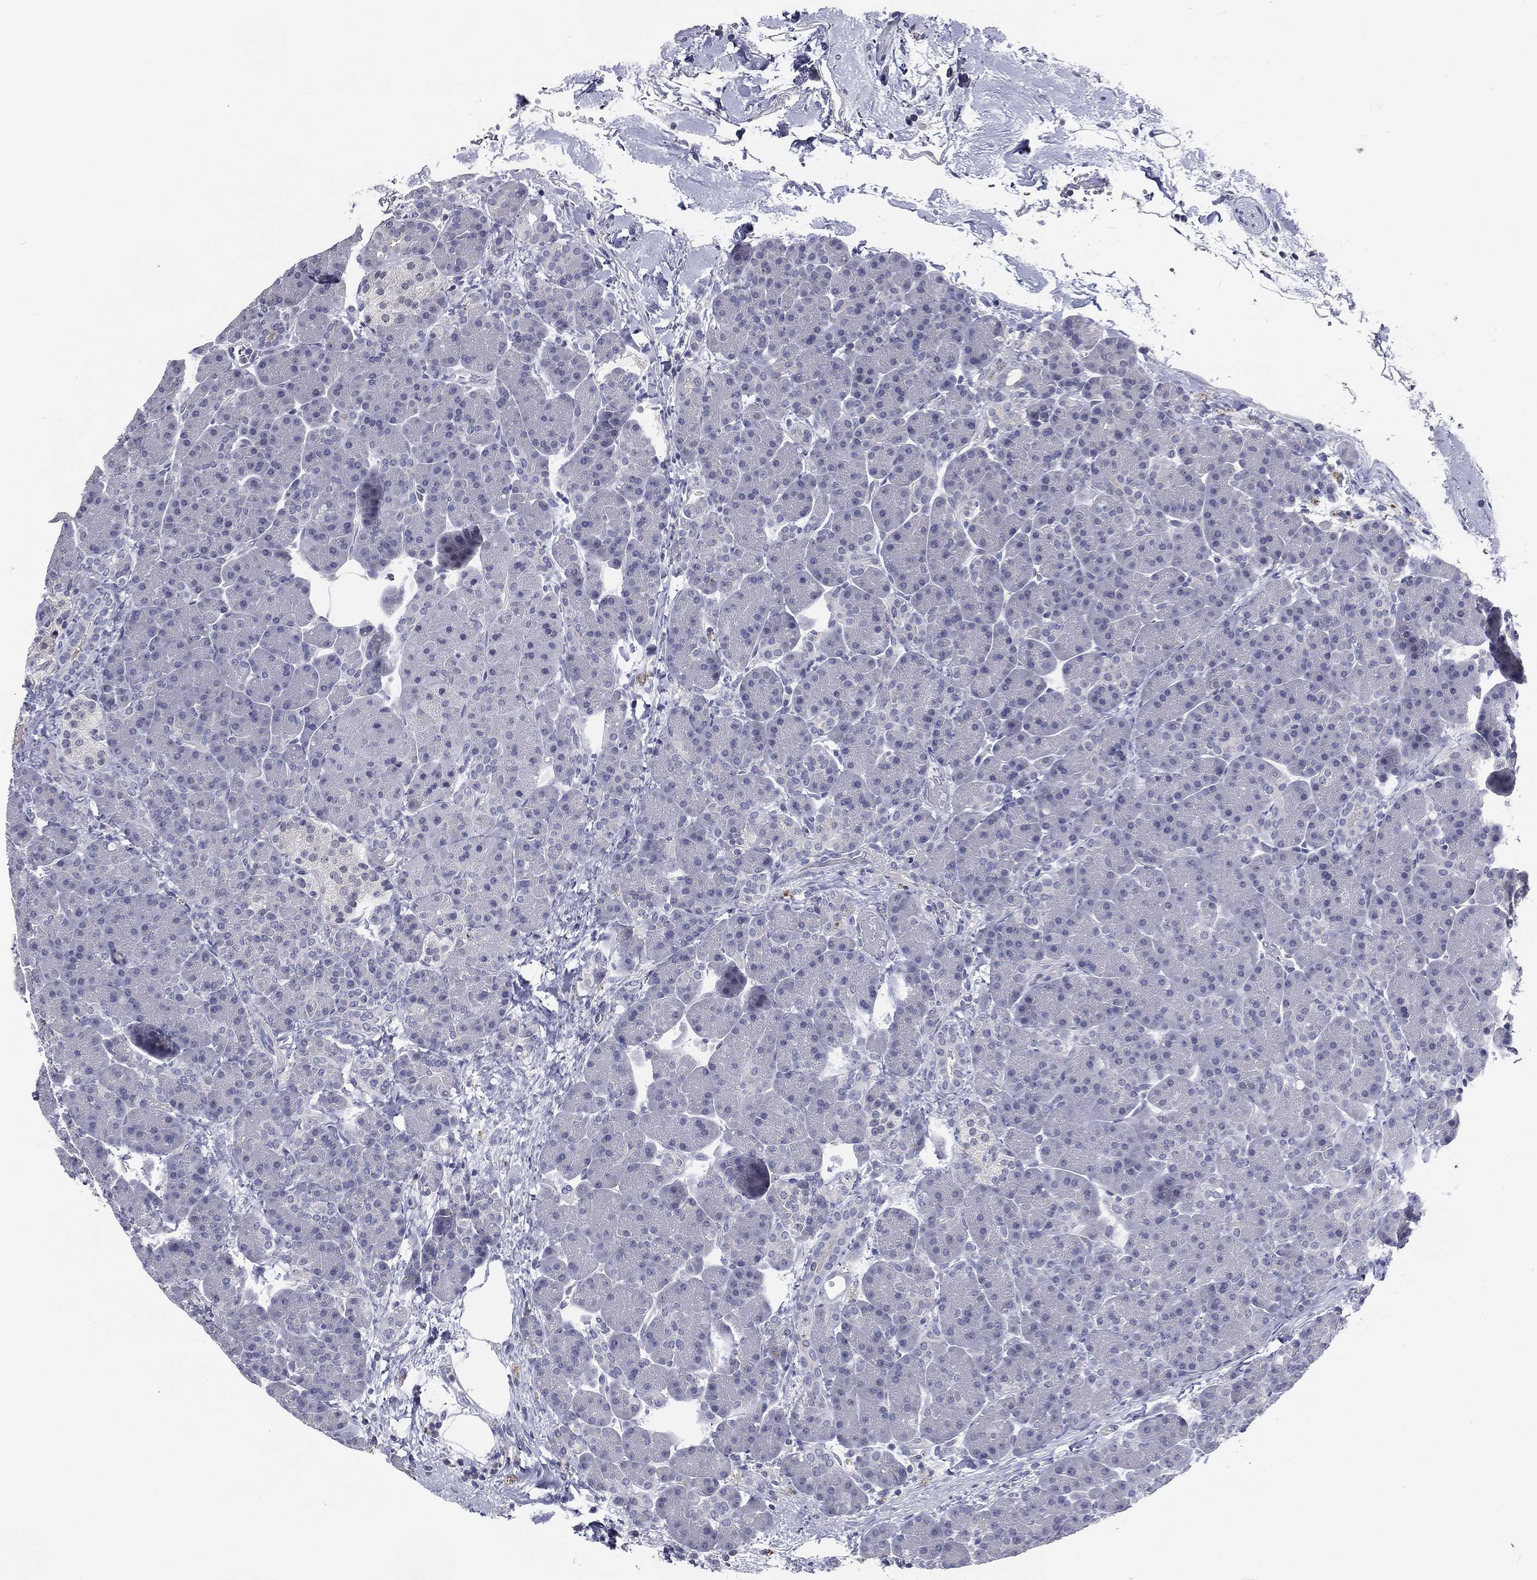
{"staining": {"intensity": "negative", "quantity": "none", "location": "none"}, "tissue": "pancreas", "cell_type": "Exocrine glandular cells", "image_type": "normal", "snomed": [{"axis": "morphology", "description": "Normal tissue, NOS"}, {"axis": "topography", "description": "Pancreas"}], "caption": "The IHC micrograph has no significant staining in exocrine glandular cells of pancreas.", "gene": "IFT27", "patient": {"sex": "female", "age": 63}}